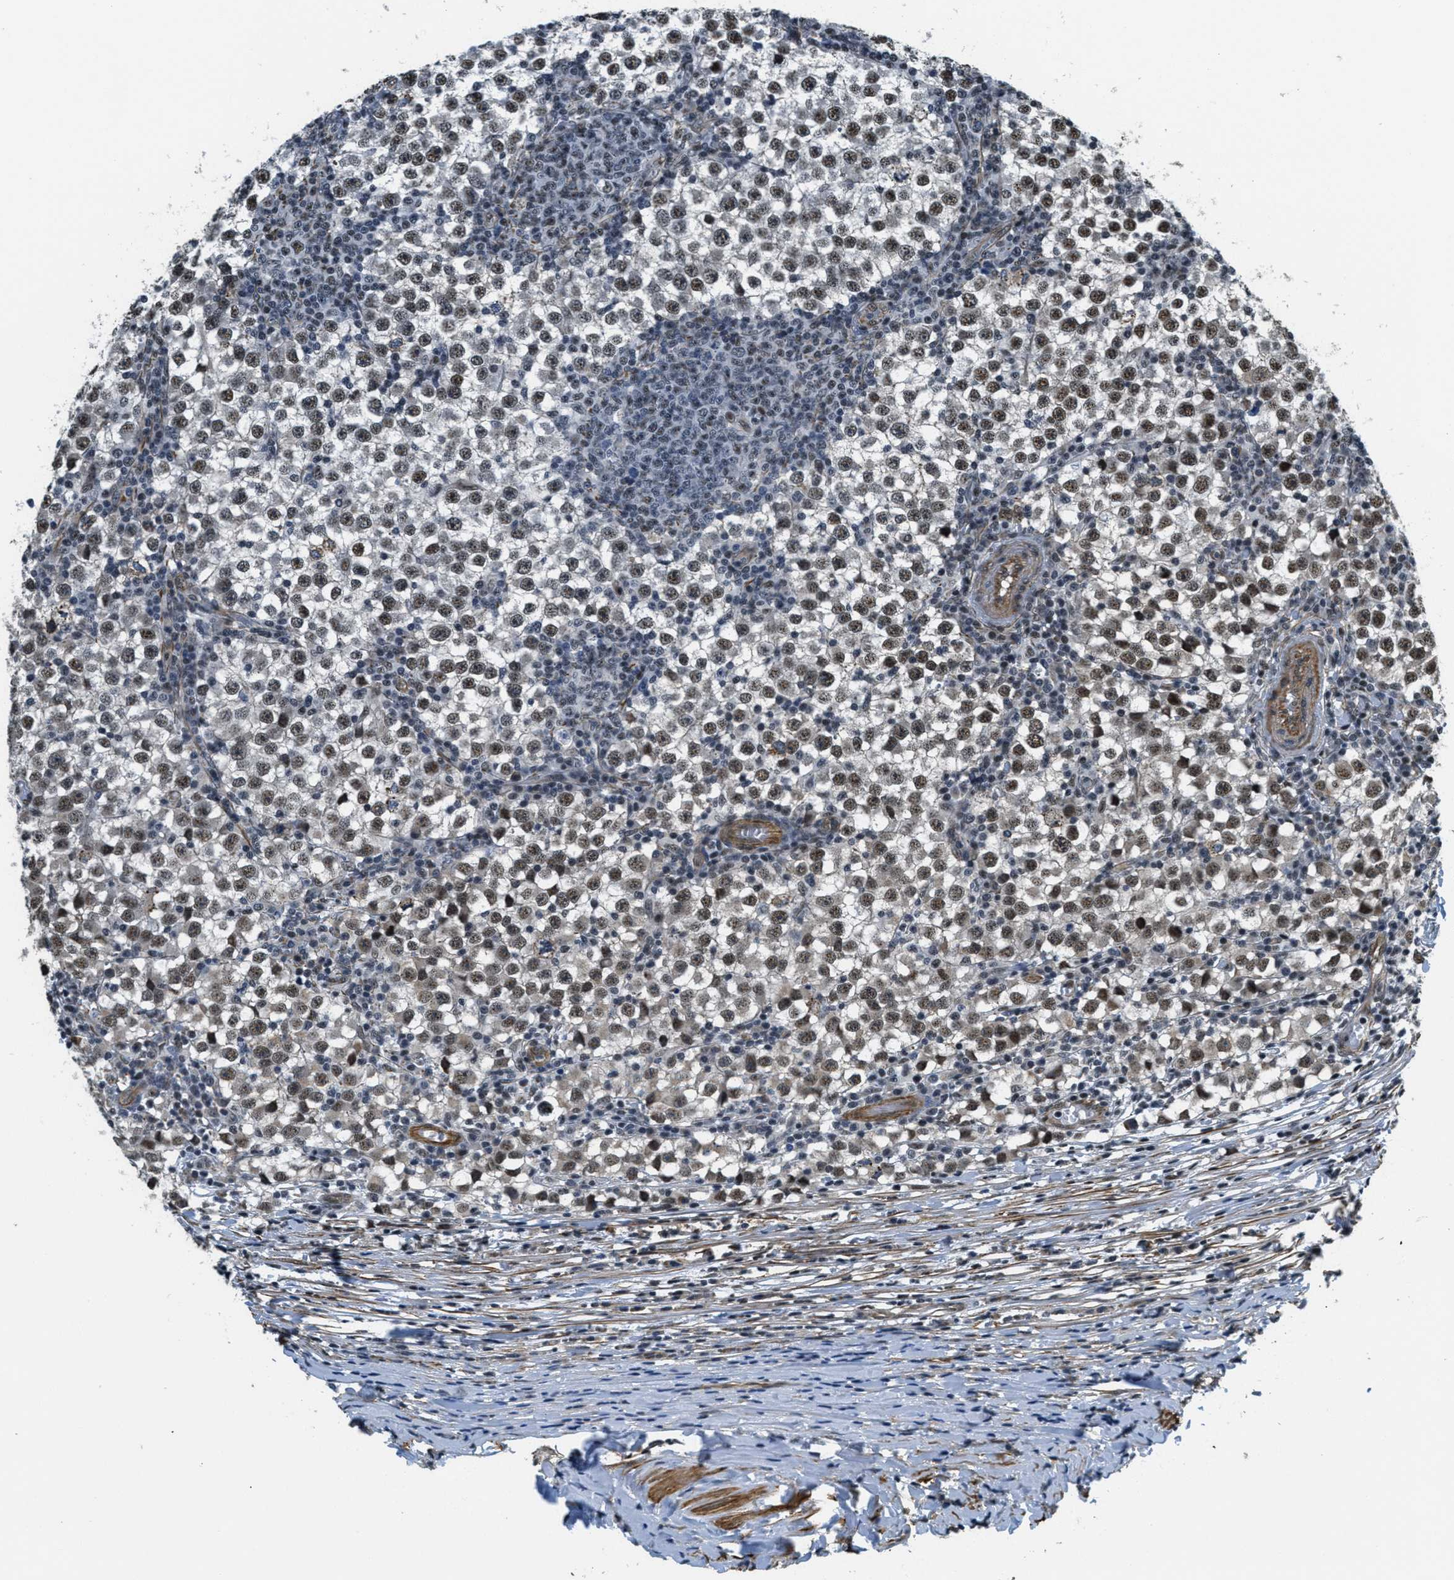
{"staining": {"intensity": "strong", "quantity": ">75%", "location": "nuclear"}, "tissue": "testis cancer", "cell_type": "Tumor cells", "image_type": "cancer", "snomed": [{"axis": "morphology", "description": "Seminoma, NOS"}, {"axis": "topography", "description": "Testis"}], "caption": "Strong nuclear positivity for a protein is identified in approximately >75% of tumor cells of seminoma (testis) using IHC.", "gene": "CFAP36", "patient": {"sex": "male", "age": 65}}